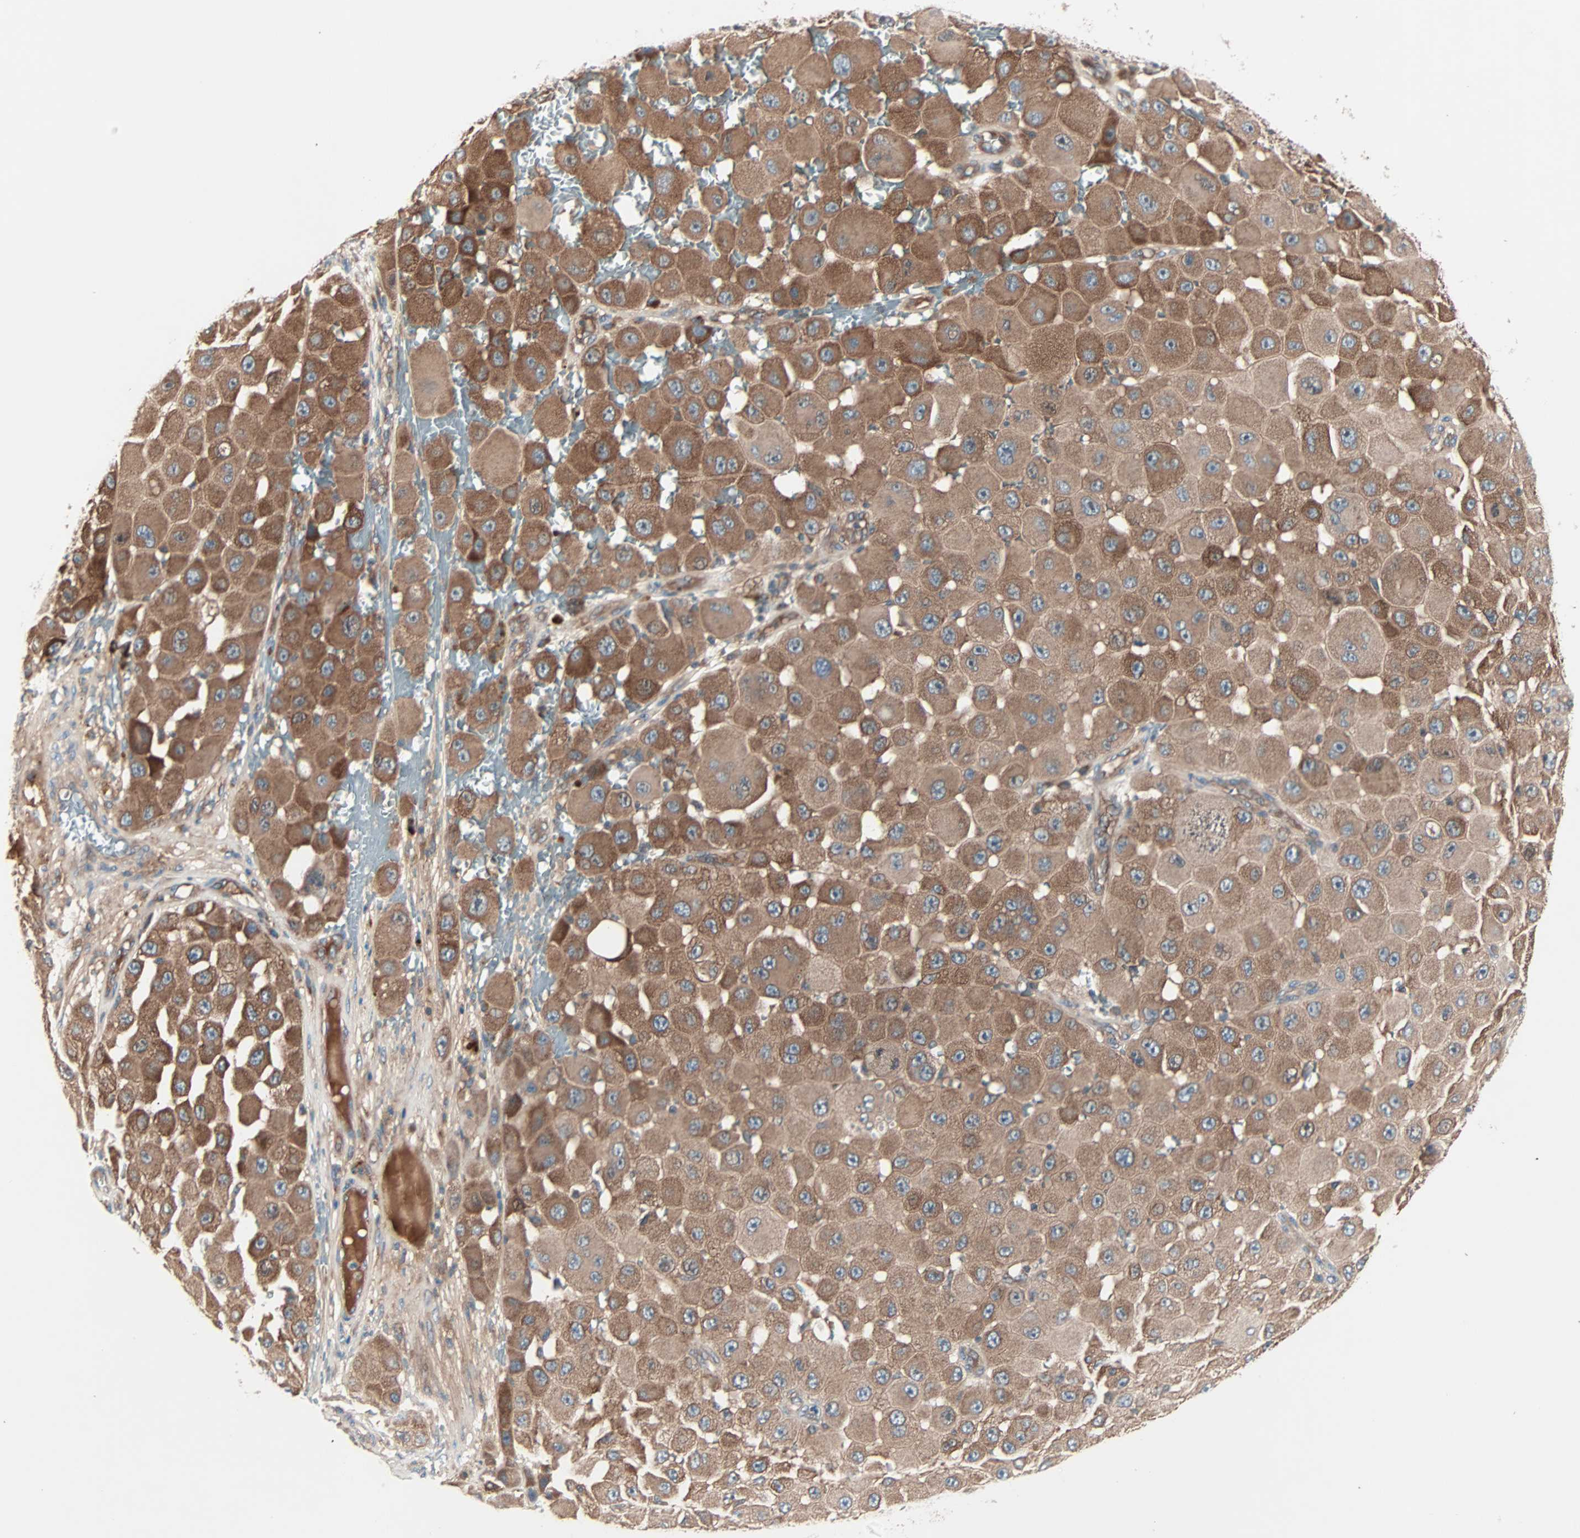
{"staining": {"intensity": "moderate", "quantity": ">75%", "location": "cytoplasmic/membranous"}, "tissue": "melanoma", "cell_type": "Tumor cells", "image_type": "cancer", "snomed": [{"axis": "morphology", "description": "Malignant melanoma, NOS"}, {"axis": "topography", "description": "Skin"}], "caption": "Malignant melanoma stained with DAB immunohistochemistry displays medium levels of moderate cytoplasmic/membranous expression in approximately >75% of tumor cells.", "gene": "CAD", "patient": {"sex": "female", "age": 81}}